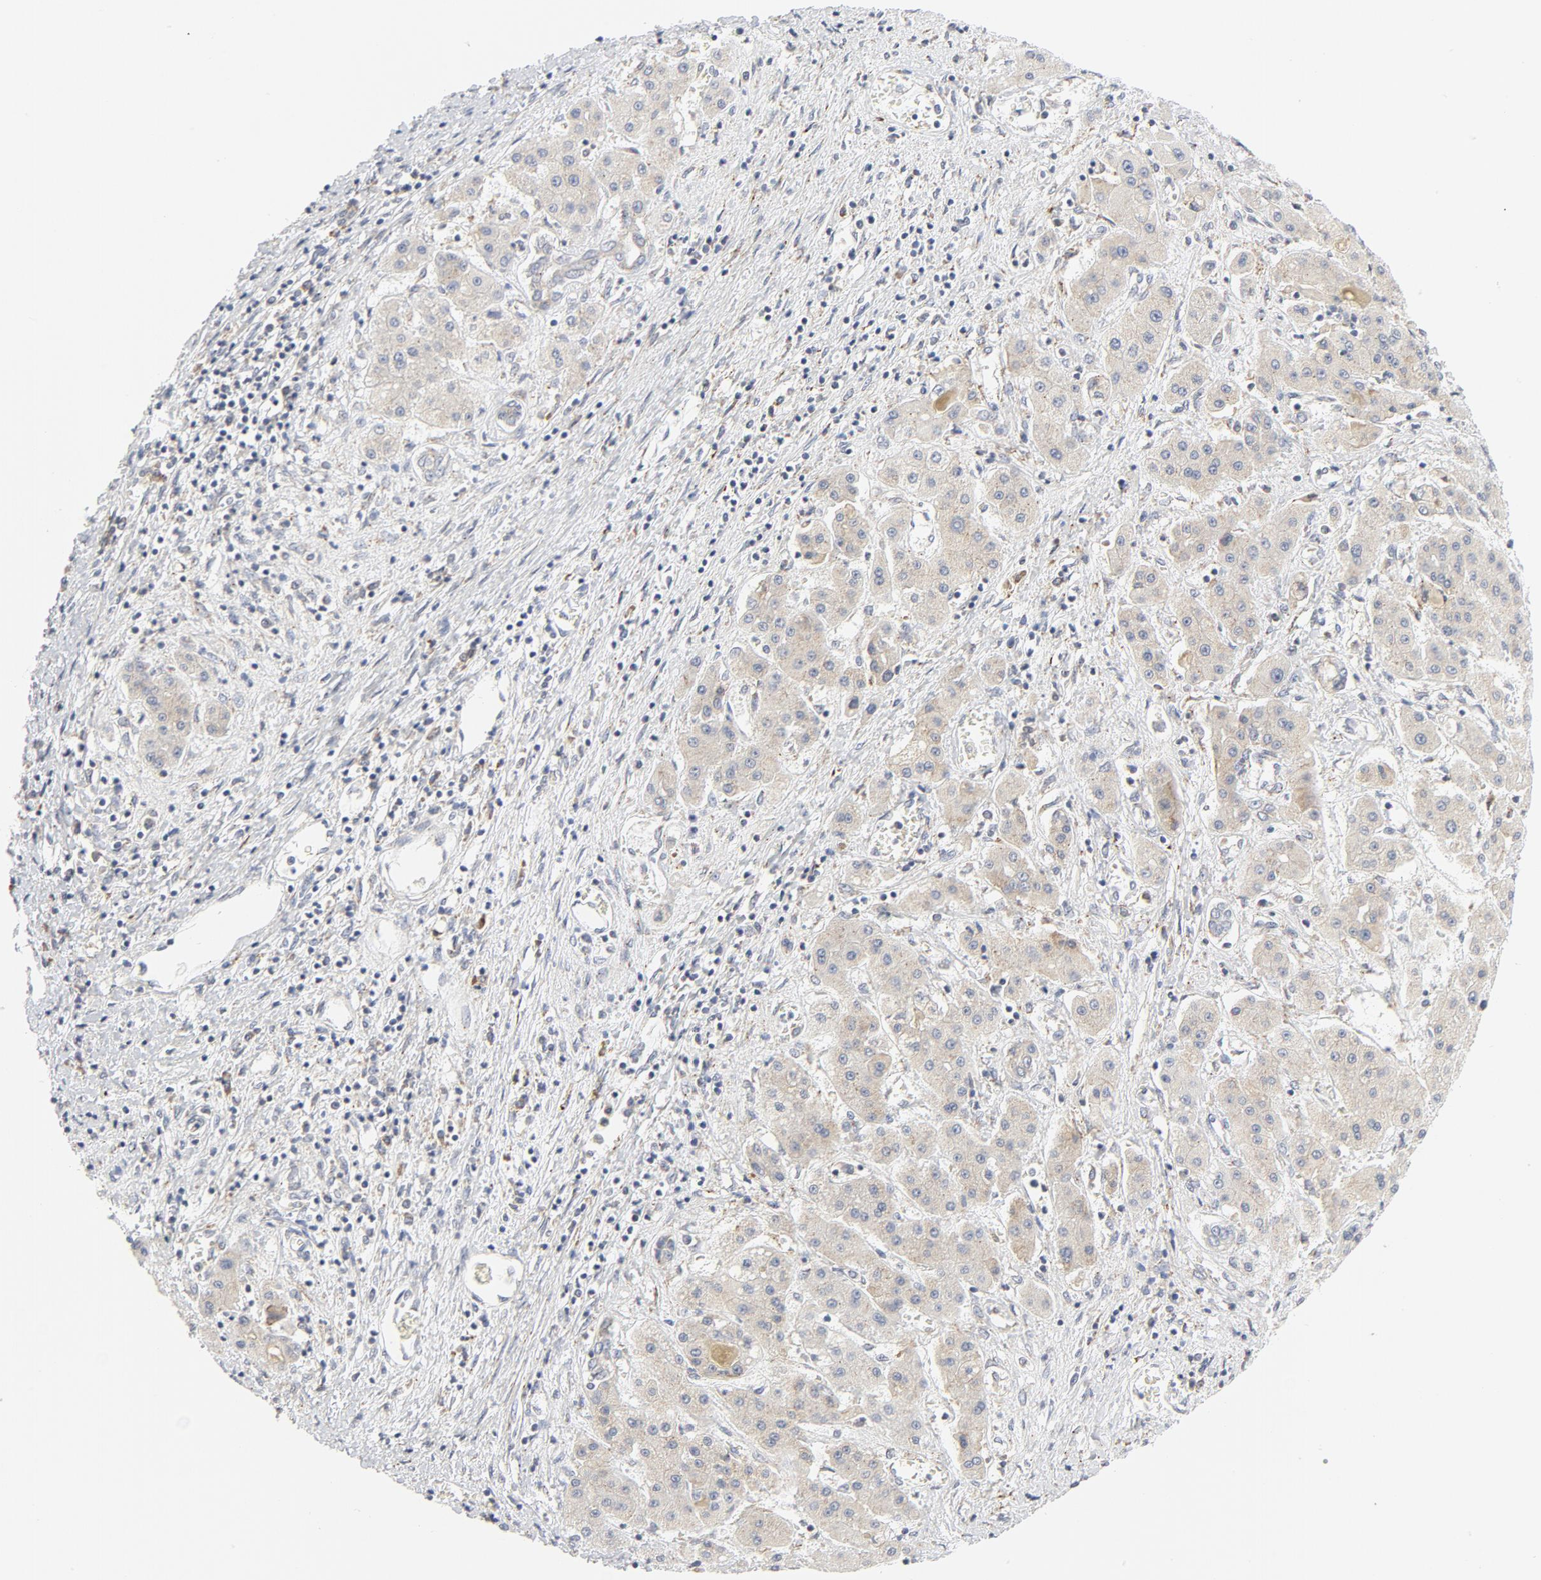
{"staining": {"intensity": "weak", "quantity": ">75%", "location": "cytoplasmic/membranous"}, "tissue": "liver cancer", "cell_type": "Tumor cells", "image_type": "cancer", "snomed": [{"axis": "morphology", "description": "Carcinoma, Hepatocellular, NOS"}, {"axis": "topography", "description": "Liver"}], "caption": "Liver cancer (hepatocellular carcinoma) stained with immunohistochemistry demonstrates weak cytoplasmic/membranous expression in about >75% of tumor cells.", "gene": "LRP6", "patient": {"sex": "male", "age": 24}}